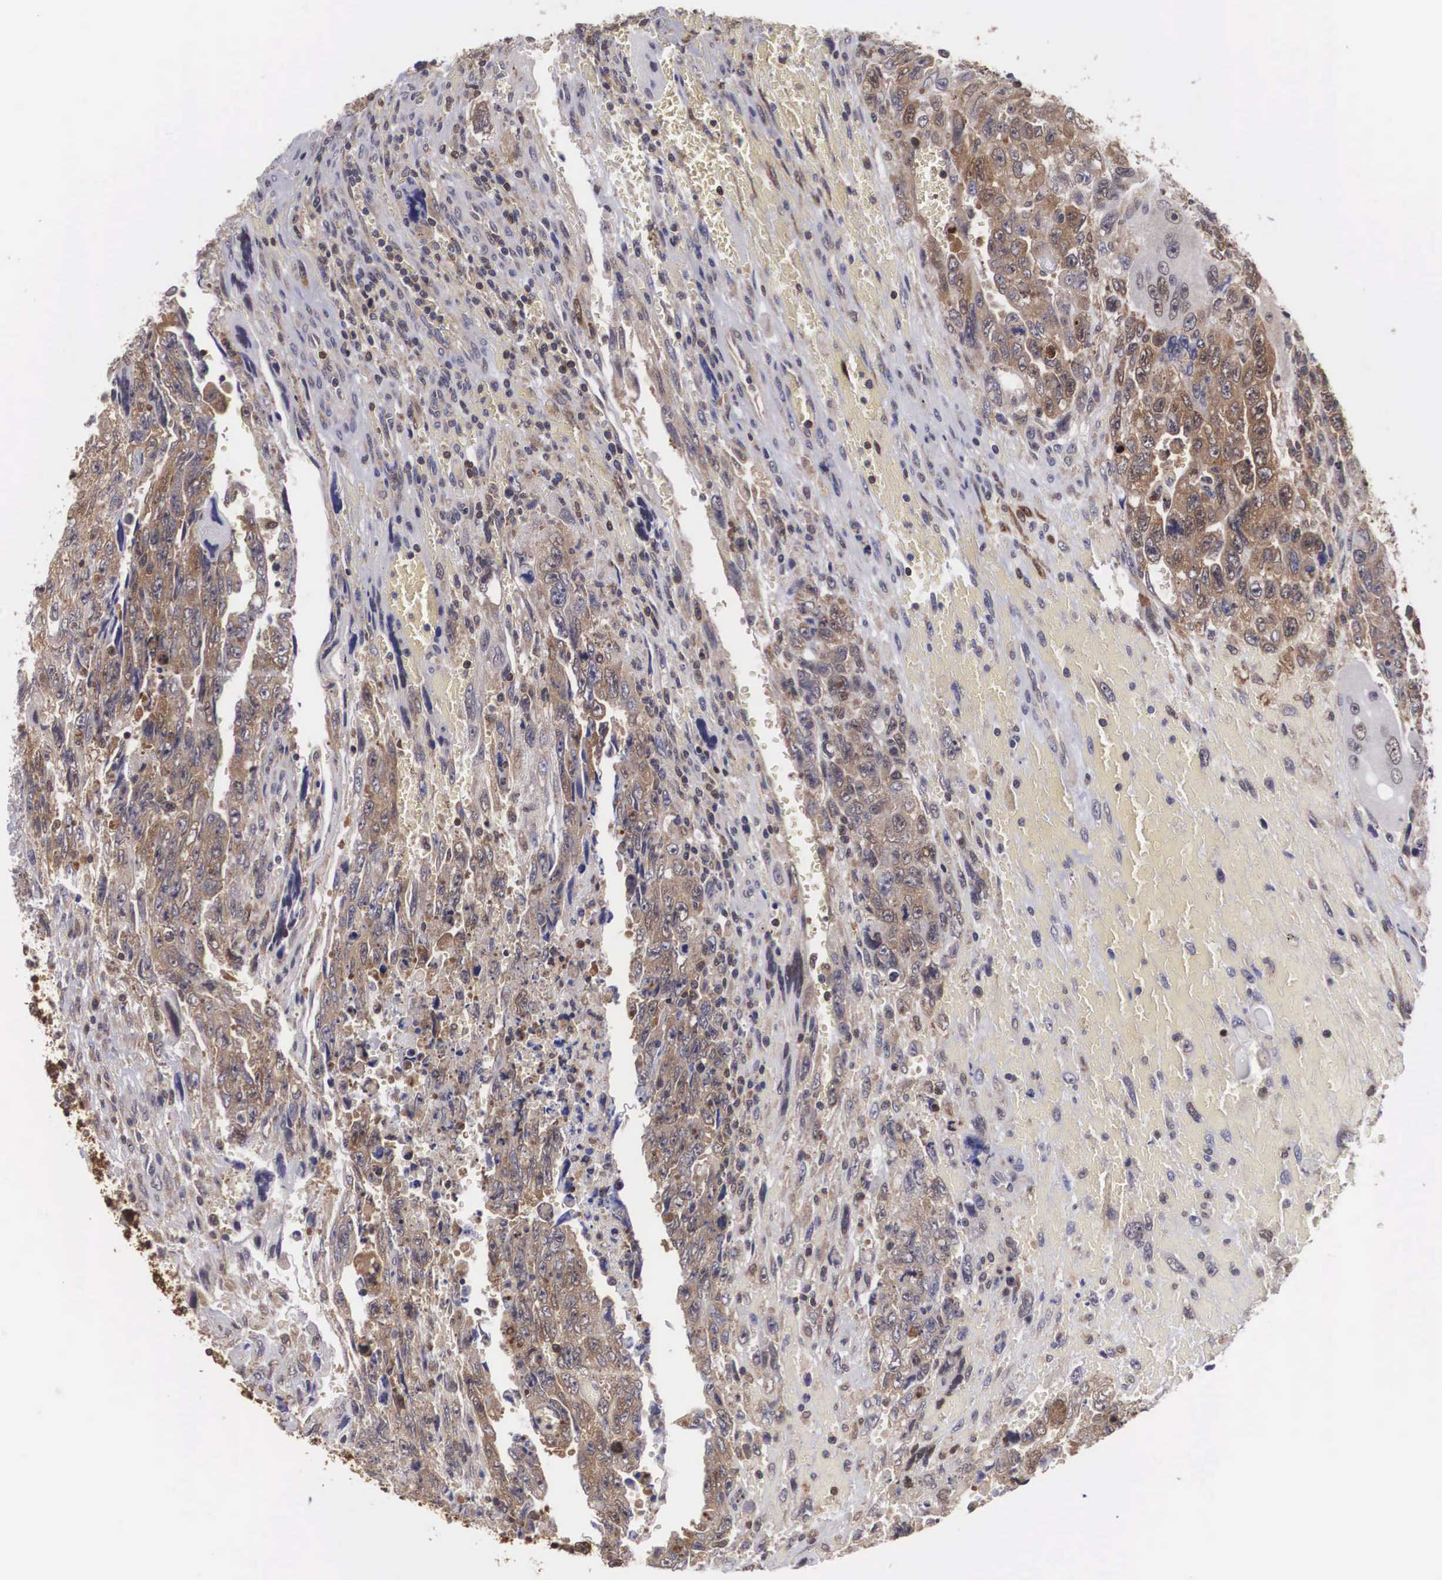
{"staining": {"intensity": "moderate", "quantity": ">75%", "location": "cytoplasmic/membranous"}, "tissue": "testis cancer", "cell_type": "Tumor cells", "image_type": "cancer", "snomed": [{"axis": "morphology", "description": "Carcinoma, Embryonal, NOS"}, {"axis": "topography", "description": "Testis"}], "caption": "An immunohistochemistry micrograph of tumor tissue is shown. Protein staining in brown highlights moderate cytoplasmic/membranous positivity in testis embryonal carcinoma within tumor cells. Using DAB (3,3'-diaminobenzidine) (brown) and hematoxylin (blue) stains, captured at high magnification using brightfield microscopy.", "gene": "ADSL", "patient": {"sex": "male", "age": 28}}